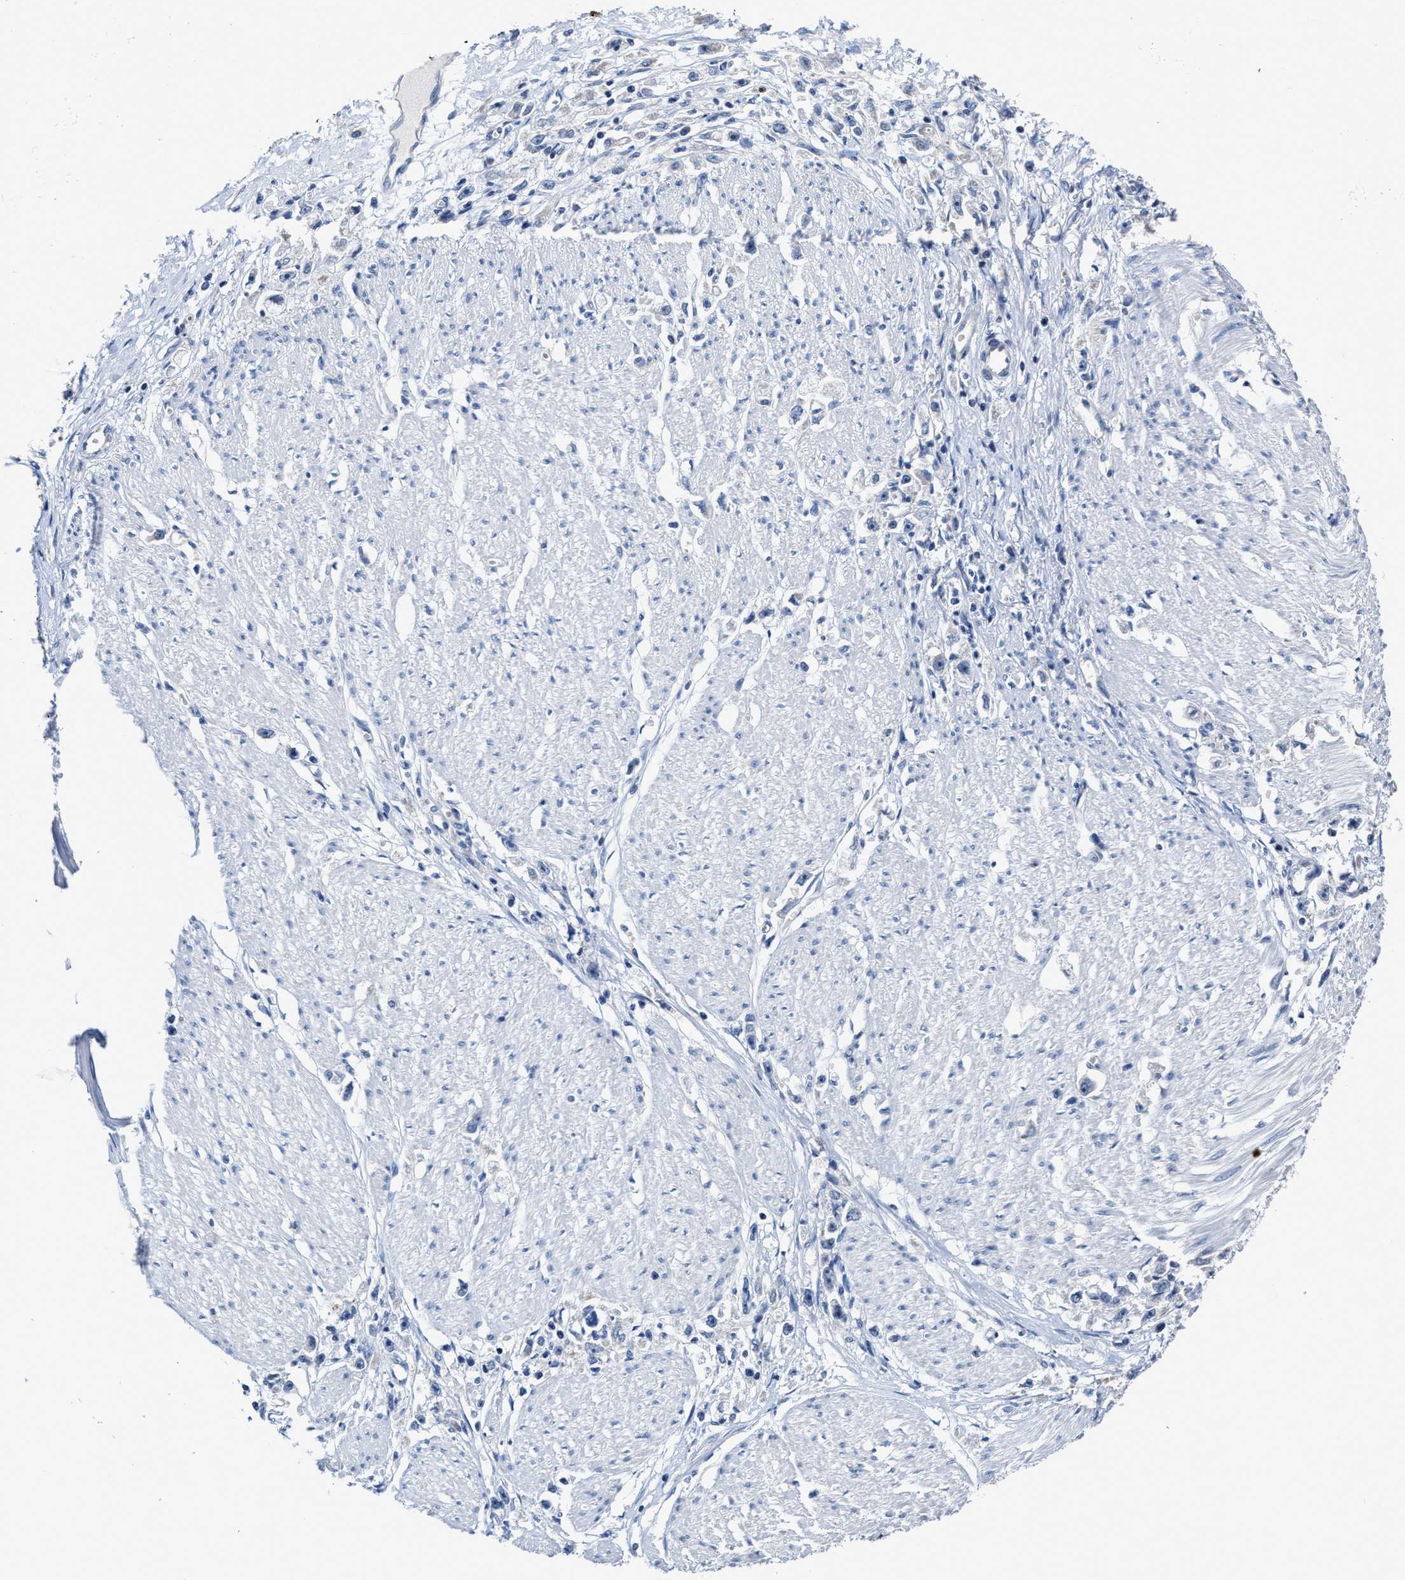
{"staining": {"intensity": "negative", "quantity": "none", "location": "none"}, "tissue": "stomach cancer", "cell_type": "Tumor cells", "image_type": "cancer", "snomed": [{"axis": "morphology", "description": "Adenocarcinoma, NOS"}, {"axis": "topography", "description": "Stomach"}], "caption": "A photomicrograph of human stomach cancer (adenocarcinoma) is negative for staining in tumor cells.", "gene": "GHITM", "patient": {"sex": "female", "age": 59}}